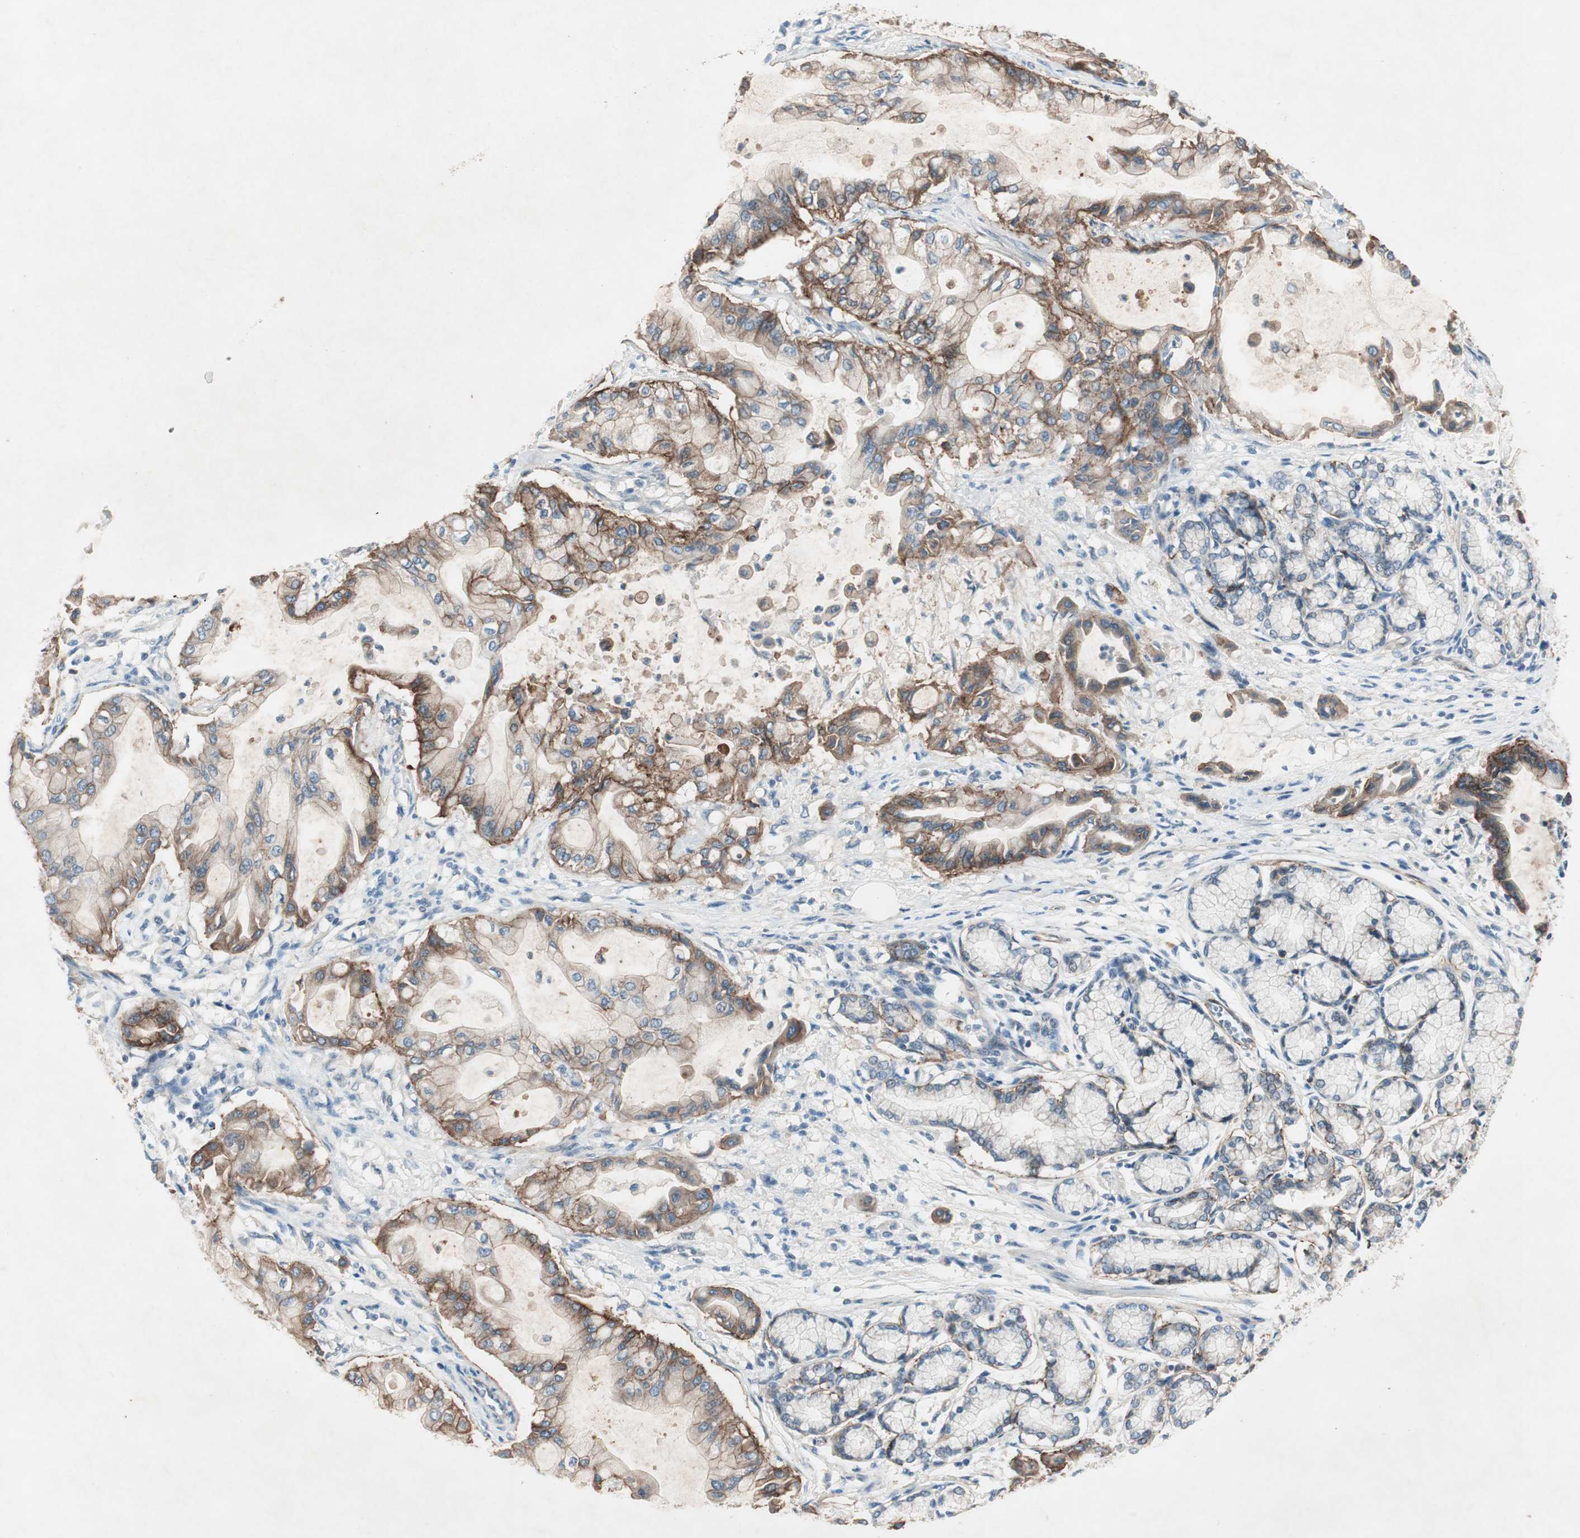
{"staining": {"intensity": "moderate", "quantity": "25%-75%", "location": "cytoplasmic/membranous"}, "tissue": "pancreatic cancer", "cell_type": "Tumor cells", "image_type": "cancer", "snomed": [{"axis": "morphology", "description": "Adenocarcinoma, NOS"}, {"axis": "morphology", "description": "Adenocarcinoma, metastatic, NOS"}, {"axis": "topography", "description": "Lymph node"}, {"axis": "topography", "description": "Pancreas"}, {"axis": "topography", "description": "Duodenum"}], "caption": "Immunohistochemistry image of neoplastic tissue: human pancreatic cancer (adenocarcinoma) stained using immunohistochemistry reveals medium levels of moderate protein expression localized specifically in the cytoplasmic/membranous of tumor cells, appearing as a cytoplasmic/membranous brown color.", "gene": "ITGB4", "patient": {"sex": "female", "age": 64}}